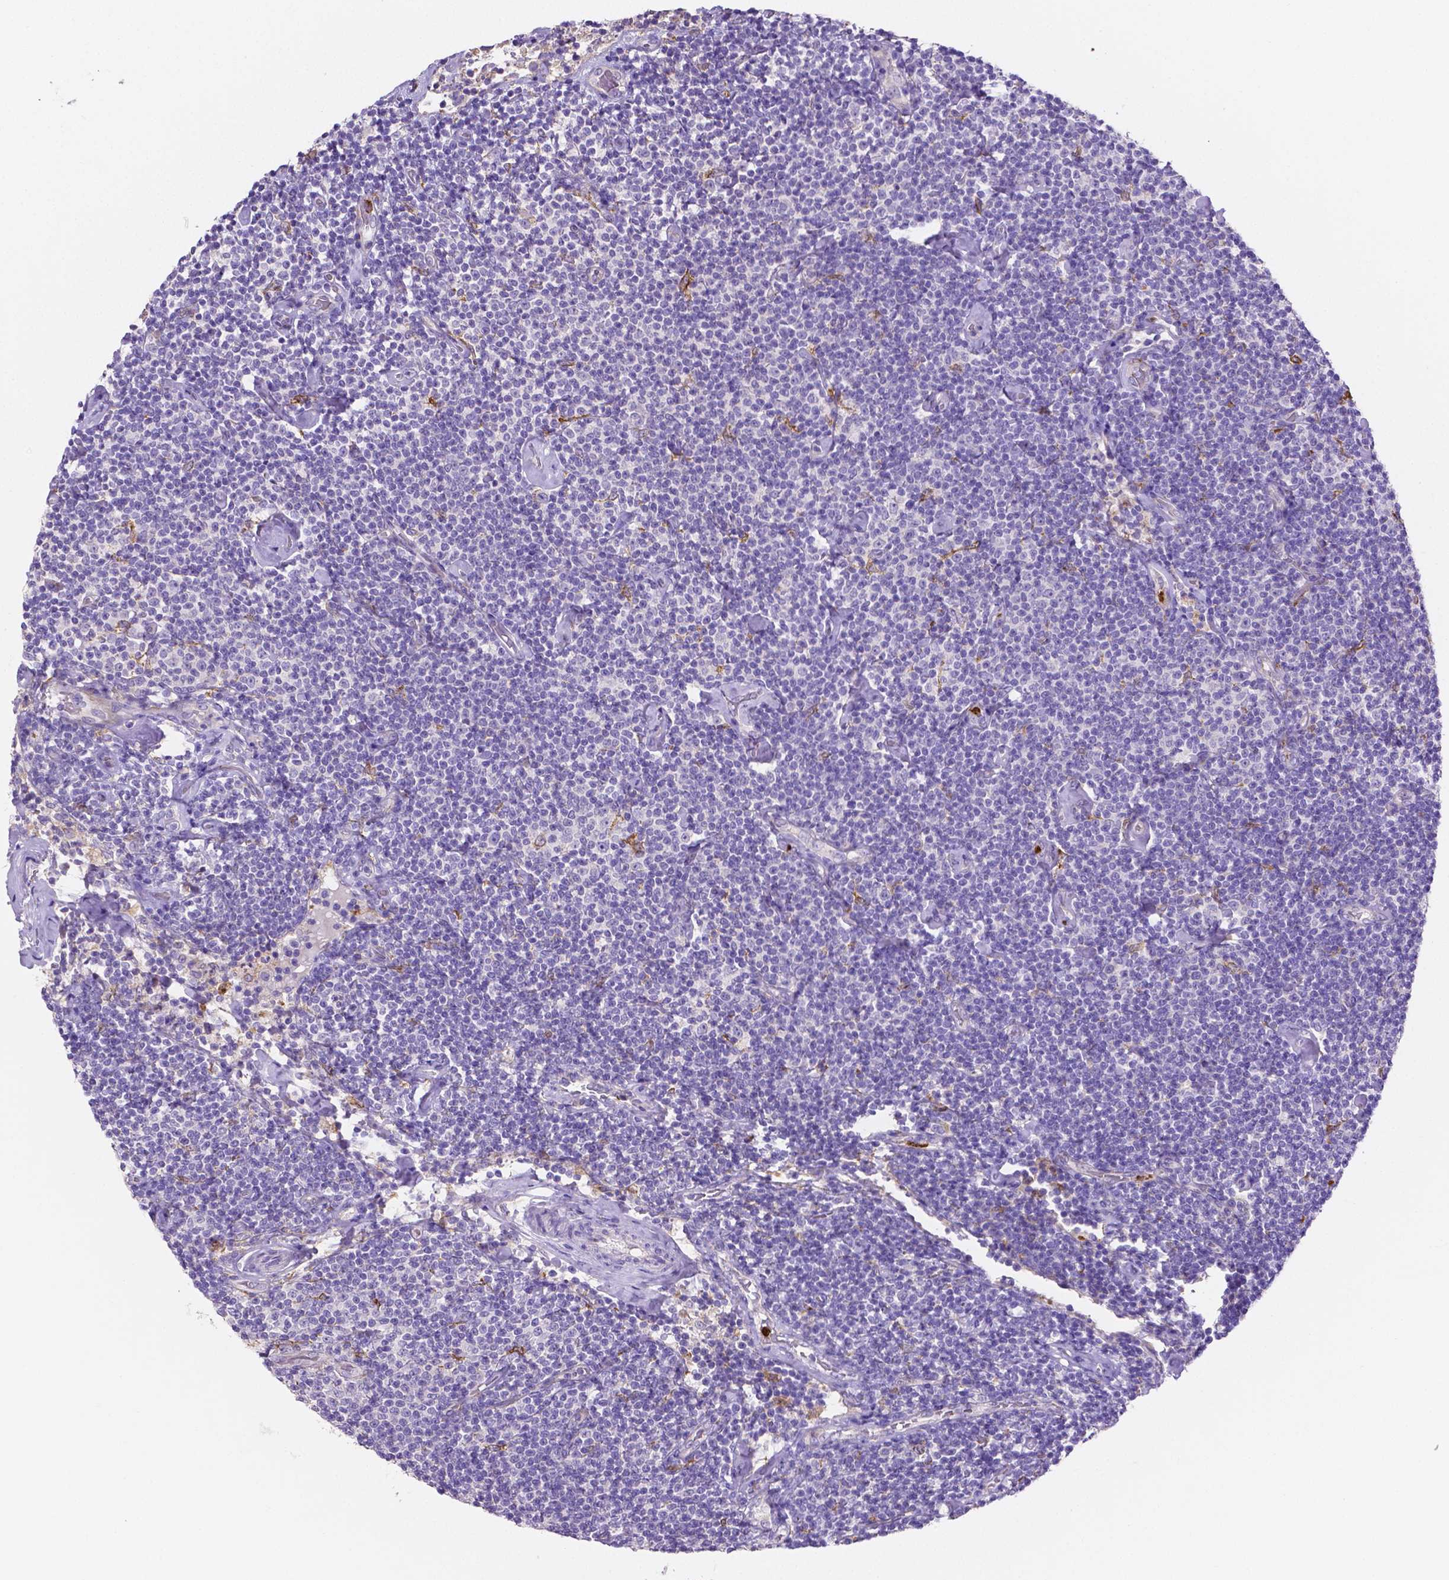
{"staining": {"intensity": "negative", "quantity": "none", "location": "none"}, "tissue": "lymphoma", "cell_type": "Tumor cells", "image_type": "cancer", "snomed": [{"axis": "morphology", "description": "Malignant lymphoma, non-Hodgkin's type, Low grade"}, {"axis": "topography", "description": "Lymph node"}], "caption": "Protein analysis of lymphoma reveals no significant expression in tumor cells. The staining was performed using DAB to visualize the protein expression in brown, while the nuclei were stained in blue with hematoxylin (Magnification: 20x).", "gene": "MMP9", "patient": {"sex": "male", "age": 81}}